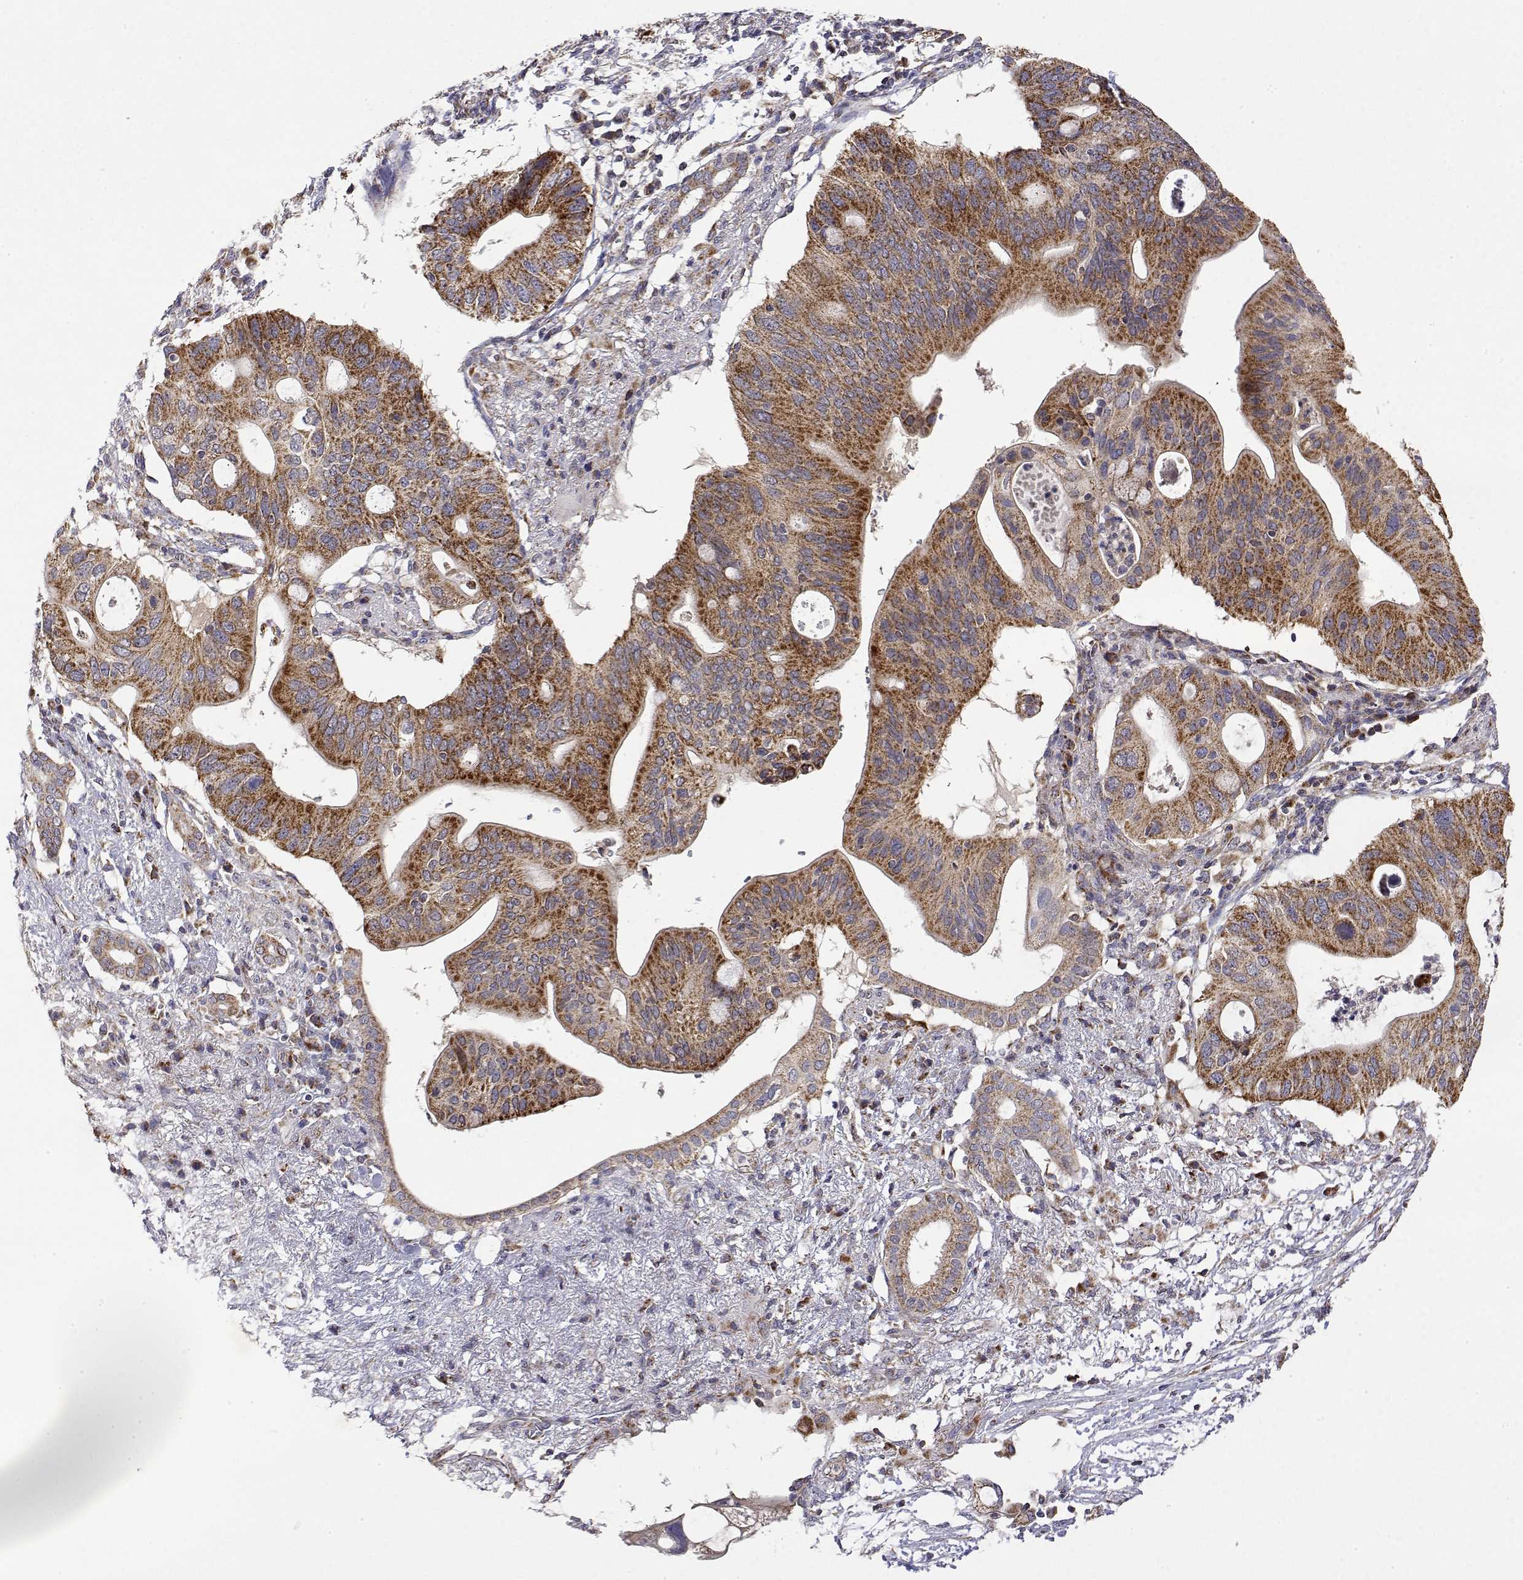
{"staining": {"intensity": "strong", "quantity": "25%-75%", "location": "cytoplasmic/membranous"}, "tissue": "pancreatic cancer", "cell_type": "Tumor cells", "image_type": "cancer", "snomed": [{"axis": "morphology", "description": "Adenocarcinoma, NOS"}, {"axis": "topography", "description": "Pancreas"}], "caption": "A micrograph of pancreatic adenocarcinoma stained for a protein exhibits strong cytoplasmic/membranous brown staining in tumor cells.", "gene": "GADD45GIP1", "patient": {"sex": "female", "age": 72}}